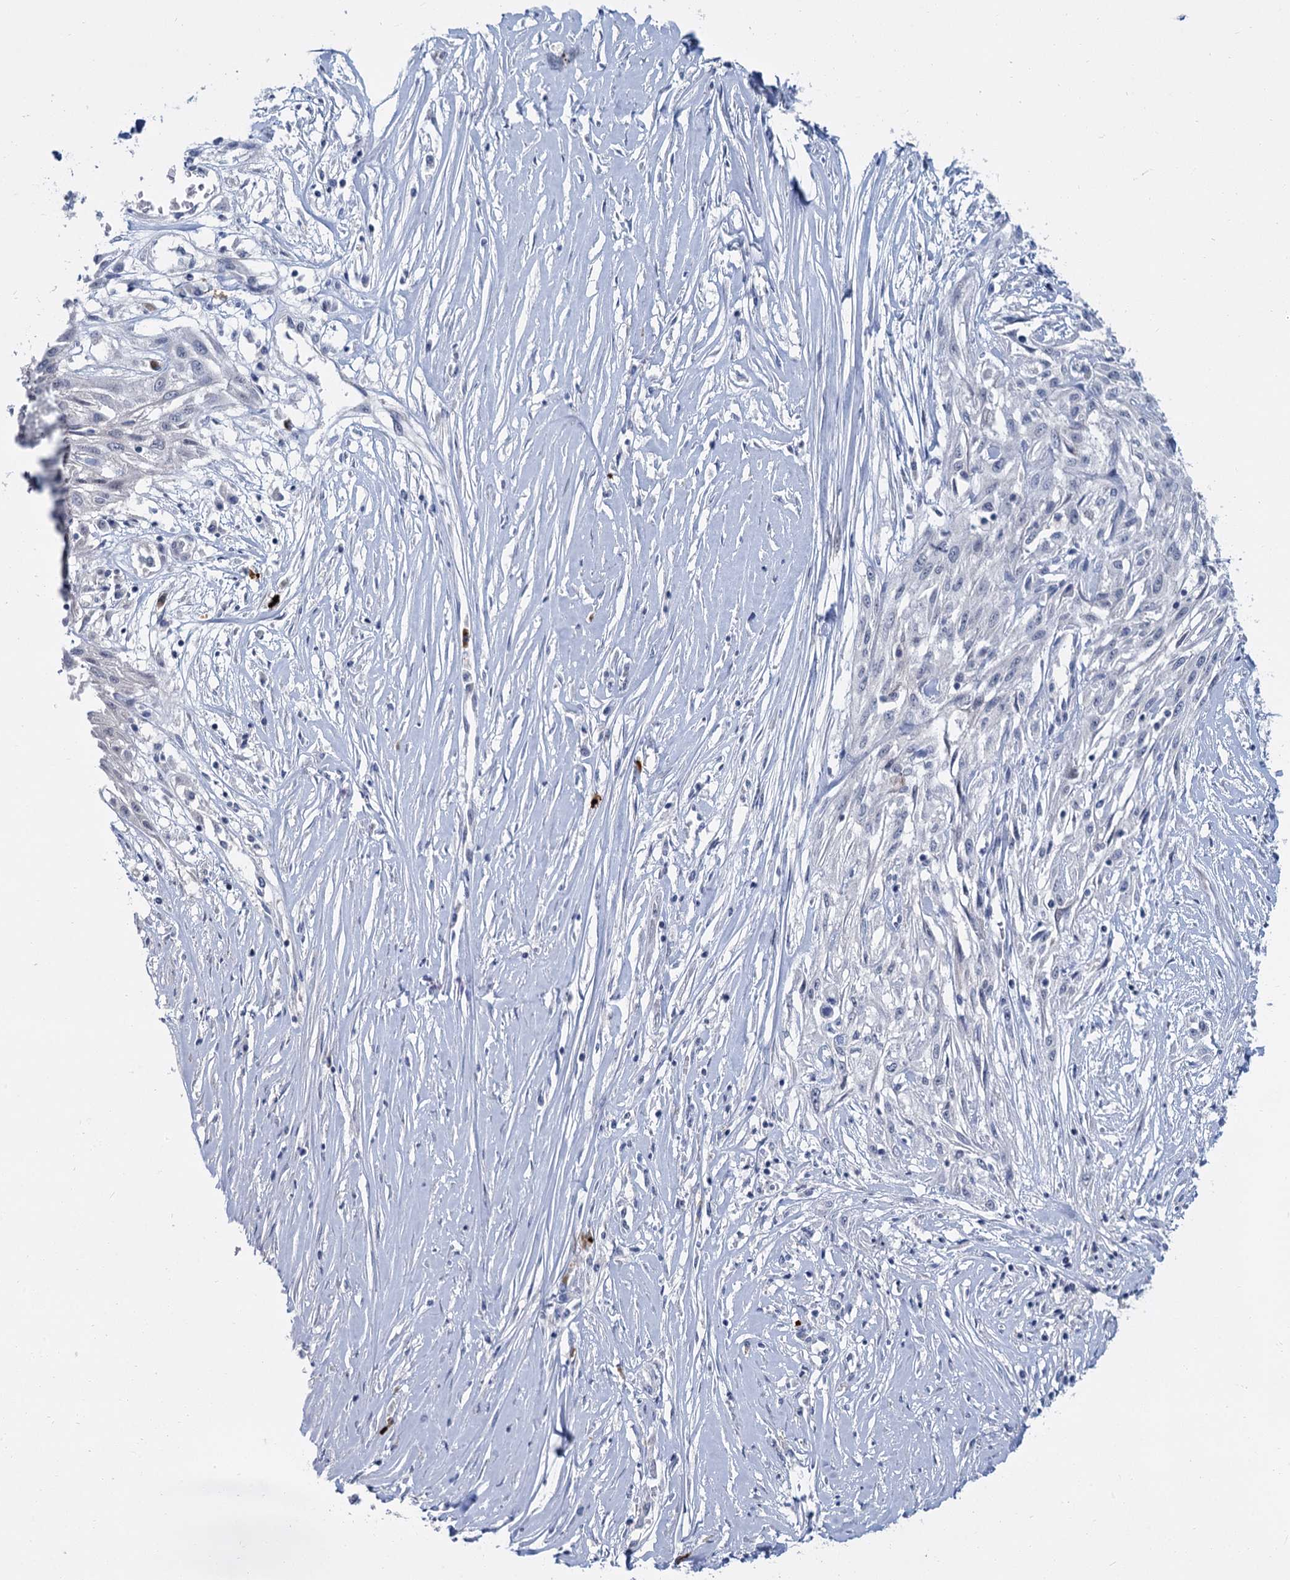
{"staining": {"intensity": "negative", "quantity": "none", "location": "none"}, "tissue": "skin cancer", "cell_type": "Tumor cells", "image_type": "cancer", "snomed": [{"axis": "morphology", "description": "Squamous cell carcinoma, NOS"}, {"axis": "morphology", "description": "Squamous cell carcinoma, metastatic, NOS"}, {"axis": "topography", "description": "Skin"}, {"axis": "topography", "description": "Lymph node"}], "caption": "DAB immunohistochemical staining of human skin metastatic squamous cell carcinoma displays no significant expression in tumor cells.", "gene": "ACRBP", "patient": {"sex": "male", "age": 75}}